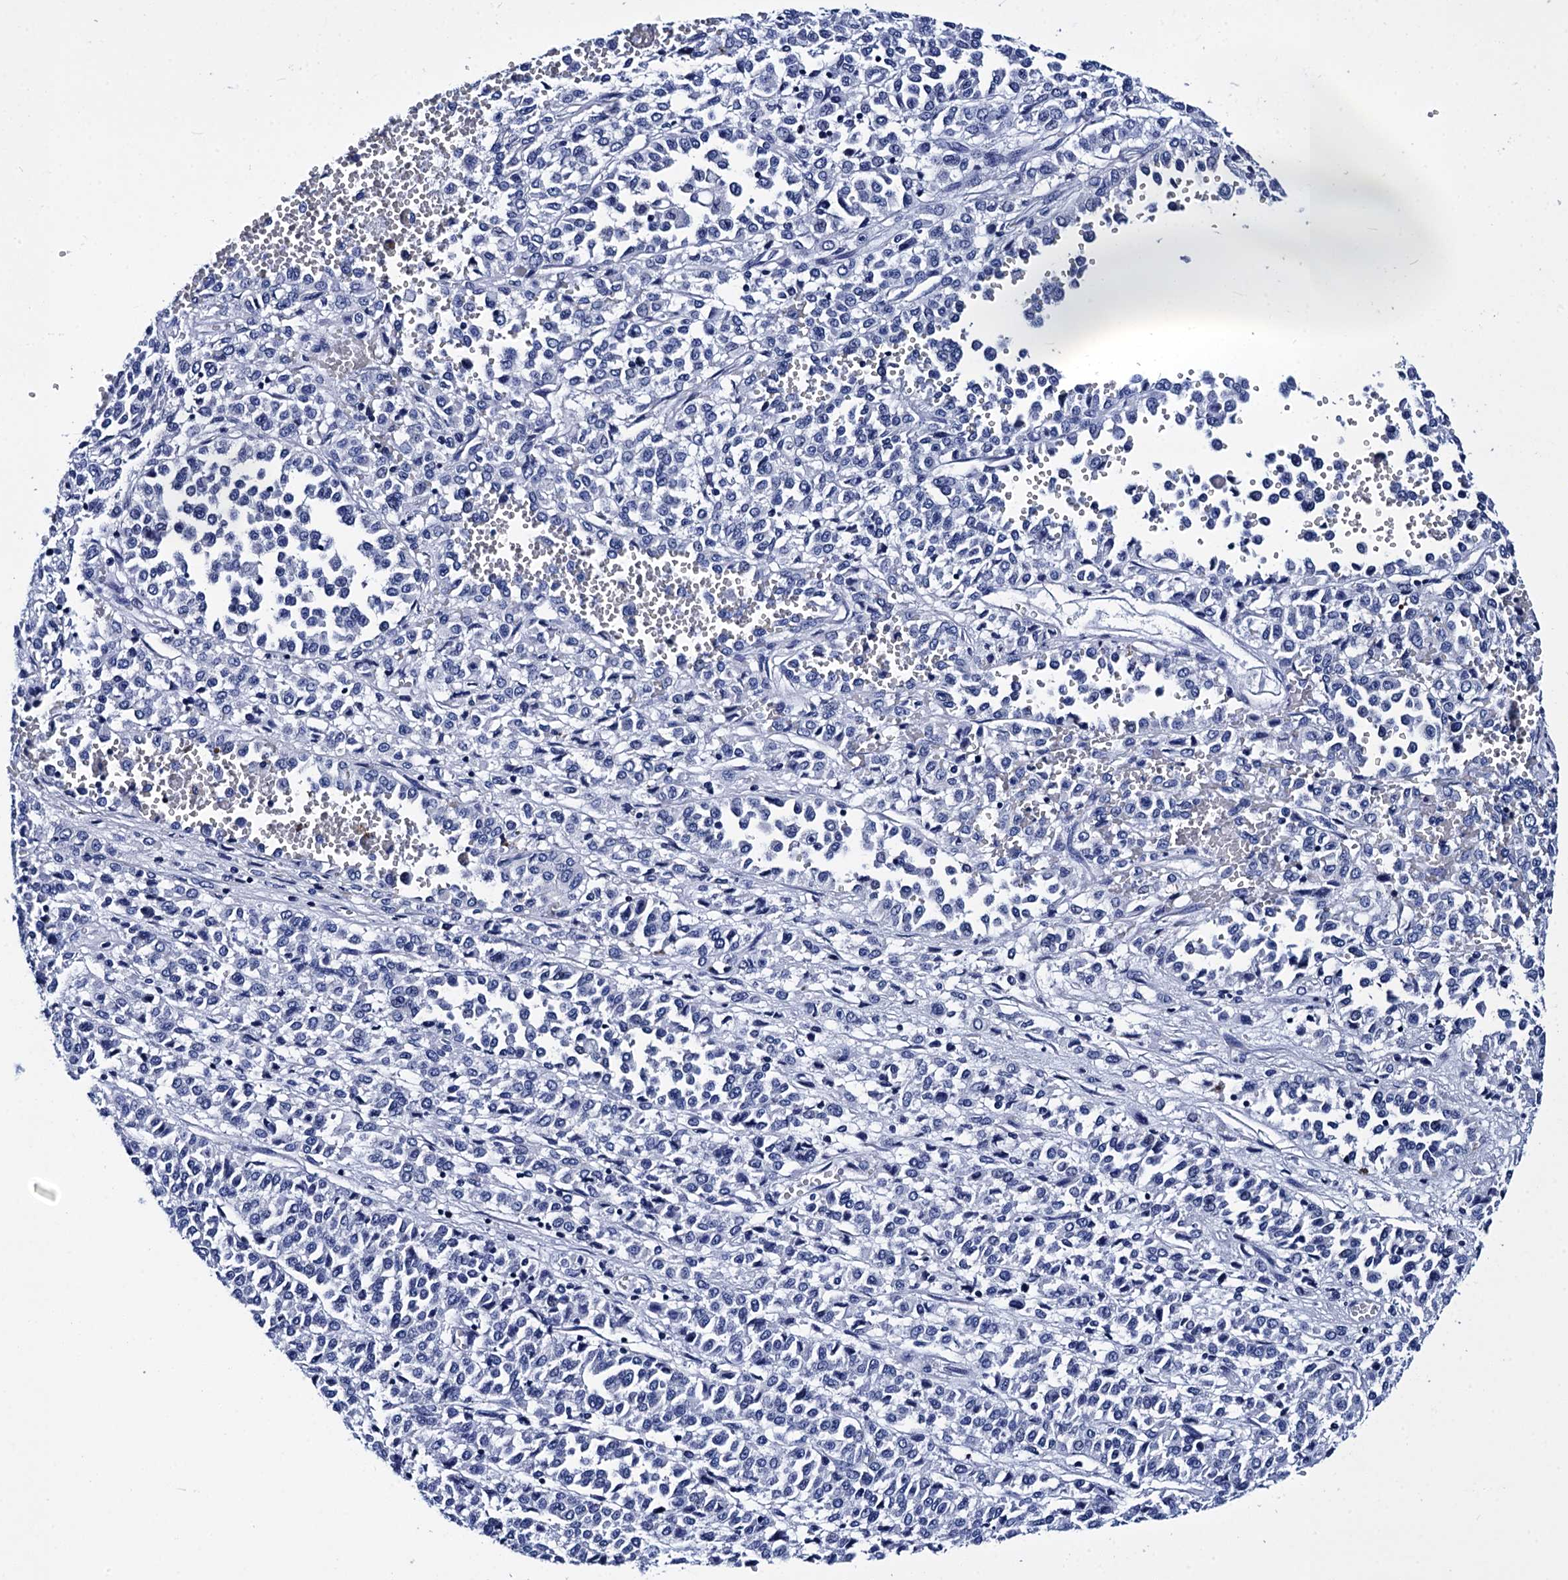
{"staining": {"intensity": "negative", "quantity": "none", "location": "none"}, "tissue": "melanoma", "cell_type": "Tumor cells", "image_type": "cancer", "snomed": [{"axis": "morphology", "description": "Malignant melanoma, Metastatic site"}, {"axis": "topography", "description": "Pancreas"}], "caption": "Tumor cells are negative for protein expression in human malignant melanoma (metastatic site). (DAB immunohistochemistry with hematoxylin counter stain).", "gene": "MYBPC3", "patient": {"sex": "female", "age": 30}}